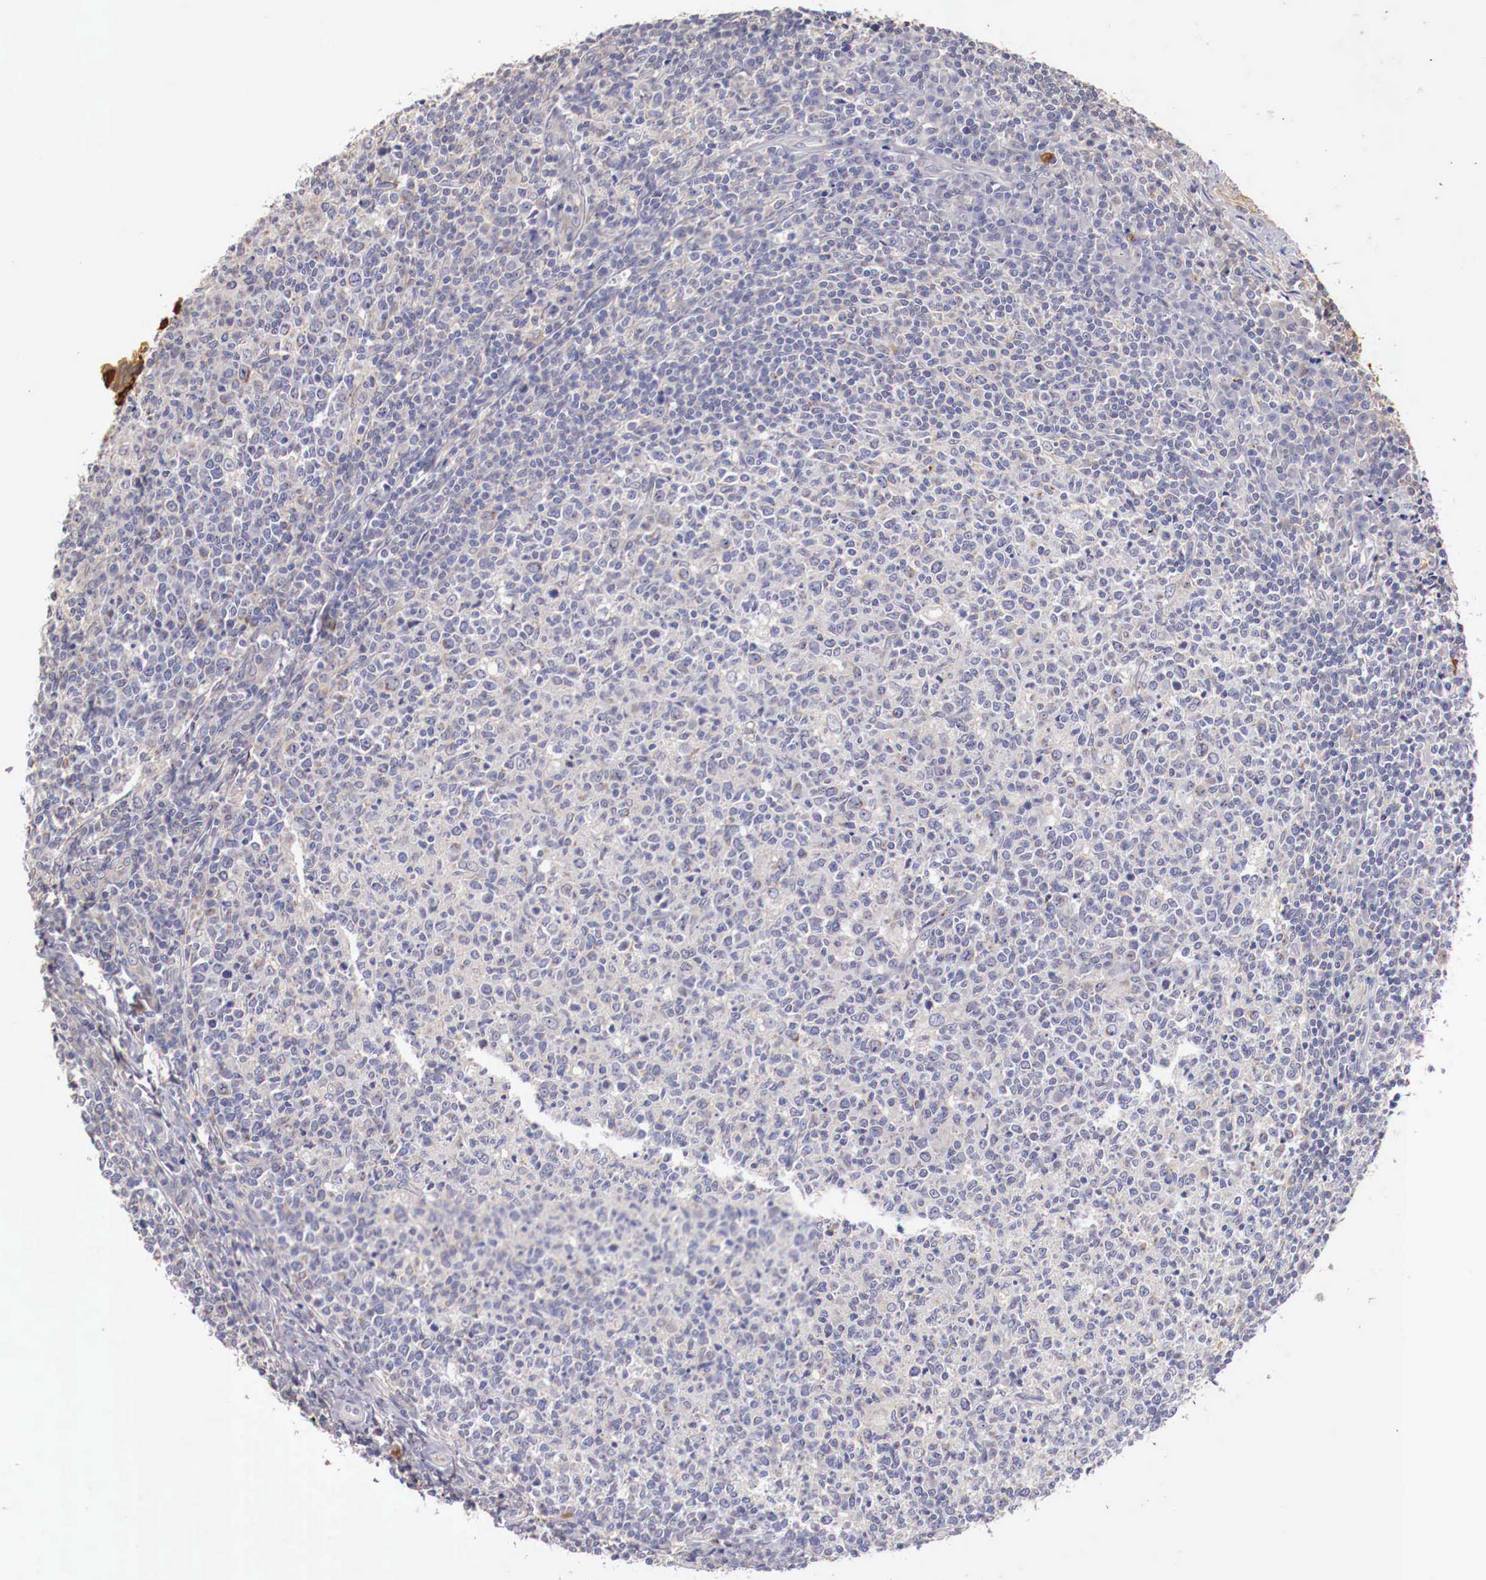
{"staining": {"intensity": "negative", "quantity": "none", "location": "none"}, "tissue": "tonsil", "cell_type": "Germinal center cells", "image_type": "normal", "snomed": [{"axis": "morphology", "description": "Normal tissue, NOS"}, {"axis": "topography", "description": "Tonsil"}], "caption": "Immunohistochemical staining of normal tonsil displays no significant positivity in germinal center cells.", "gene": "PITPNA", "patient": {"sex": "male", "age": 6}}